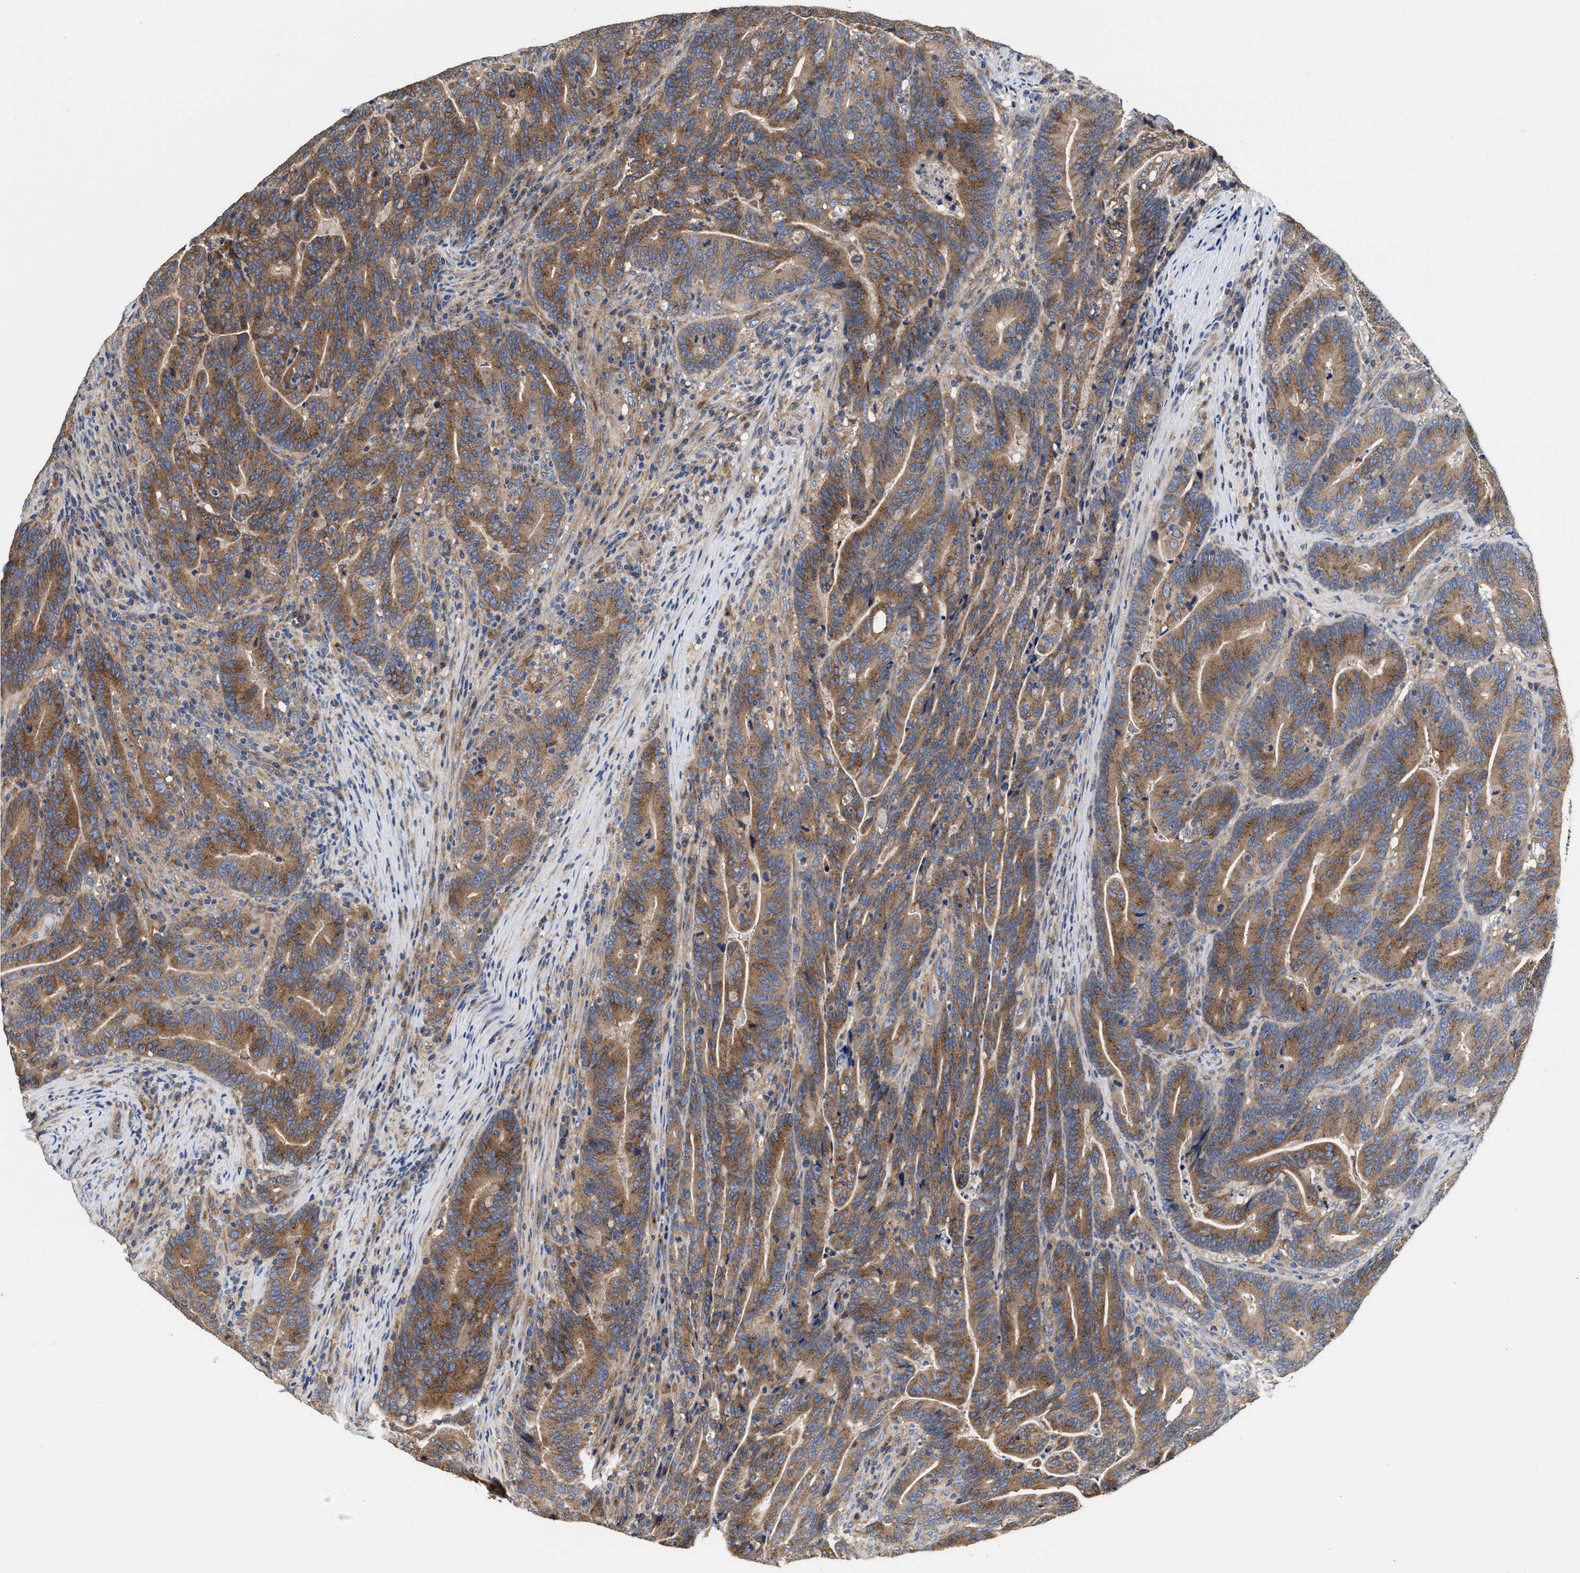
{"staining": {"intensity": "moderate", "quantity": ">75%", "location": "cytoplasmic/membranous"}, "tissue": "colorectal cancer", "cell_type": "Tumor cells", "image_type": "cancer", "snomed": [{"axis": "morphology", "description": "Adenocarcinoma, NOS"}, {"axis": "topography", "description": "Colon"}], "caption": "Immunohistochemical staining of colorectal cancer (adenocarcinoma) demonstrates moderate cytoplasmic/membranous protein staining in about >75% of tumor cells.", "gene": "KLB", "patient": {"sex": "female", "age": 66}}